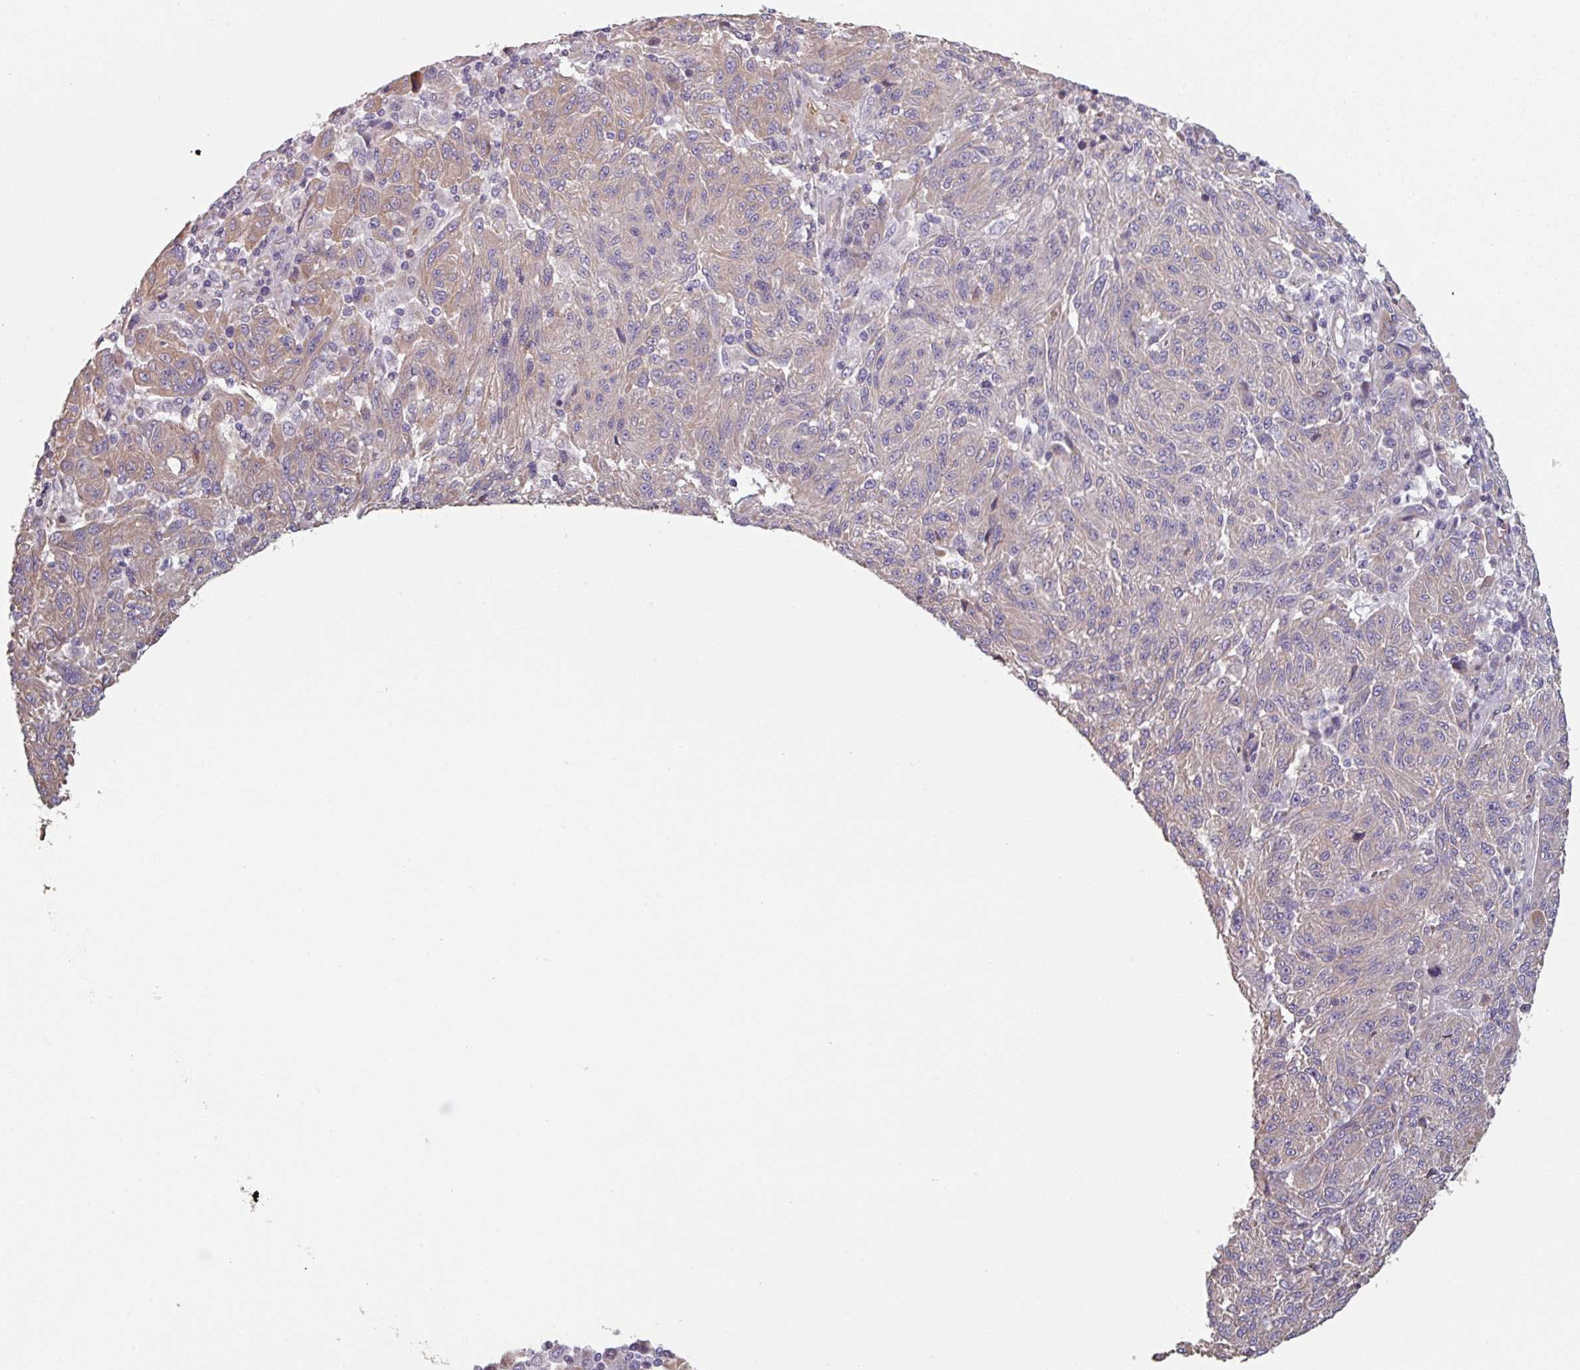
{"staining": {"intensity": "weak", "quantity": "<25%", "location": "cytoplasmic/membranous"}, "tissue": "melanoma", "cell_type": "Tumor cells", "image_type": "cancer", "snomed": [{"axis": "morphology", "description": "Malignant melanoma, NOS"}, {"axis": "topography", "description": "Skin"}], "caption": "Immunohistochemistry image of human malignant melanoma stained for a protein (brown), which shows no positivity in tumor cells.", "gene": "GSTA4", "patient": {"sex": "male", "age": 53}}